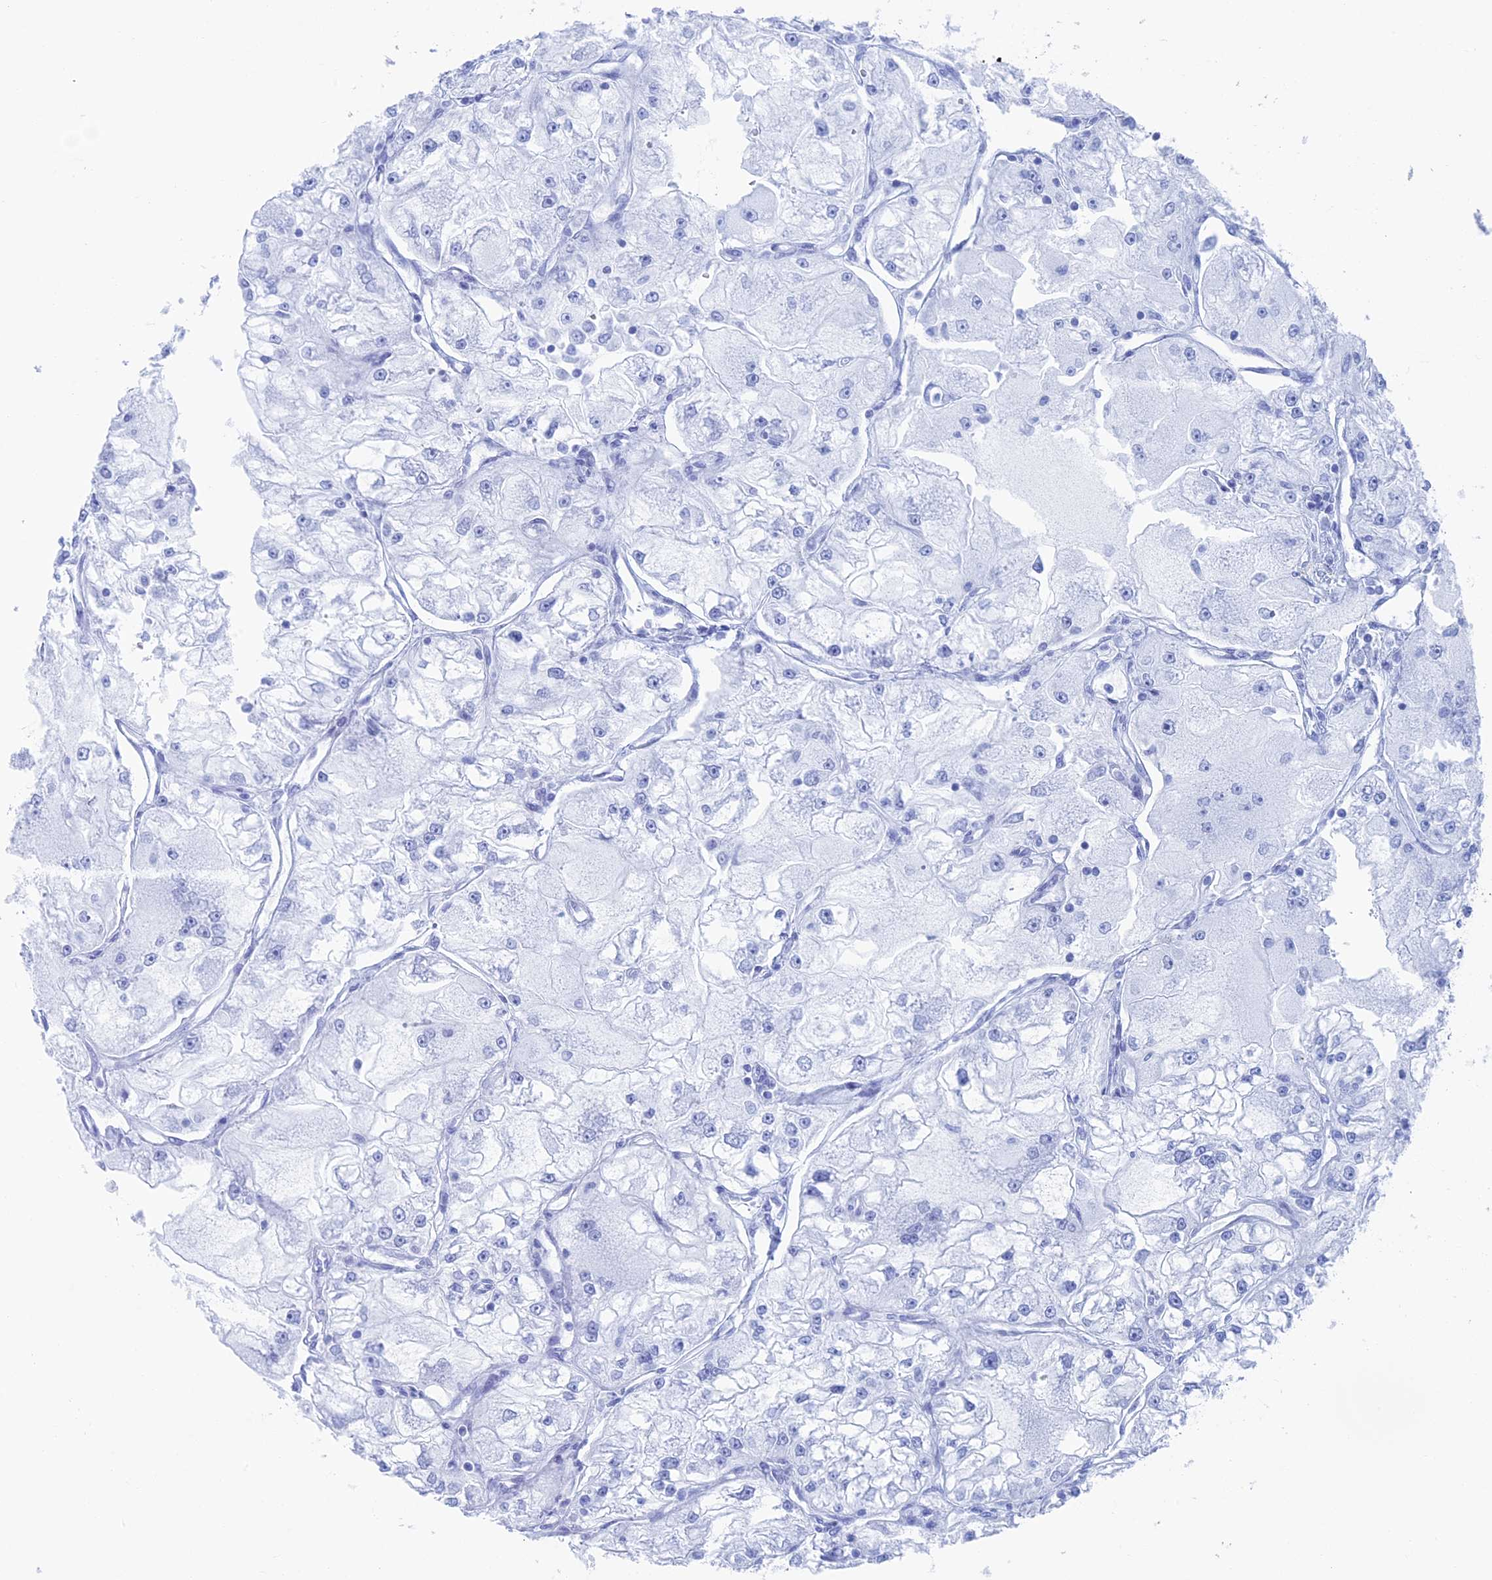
{"staining": {"intensity": "negative", "quantity": "none", "location": "none"}, "tissue": "renal cancer", "cell_type": "Tumor cells", "image_type": "cancer", "snomed": [{"axis": "morphology", "description": "Adenocarcinoma, NOS"}, {"axis": "topography", "description": "Kidney"}], "caption": "Protein analysis of renal cancer (adenocarcinoma) reveals no significant positivity in tumor cells.", "gene": "TBC1D30", "patient": {"sex": "female", "age": 72}}